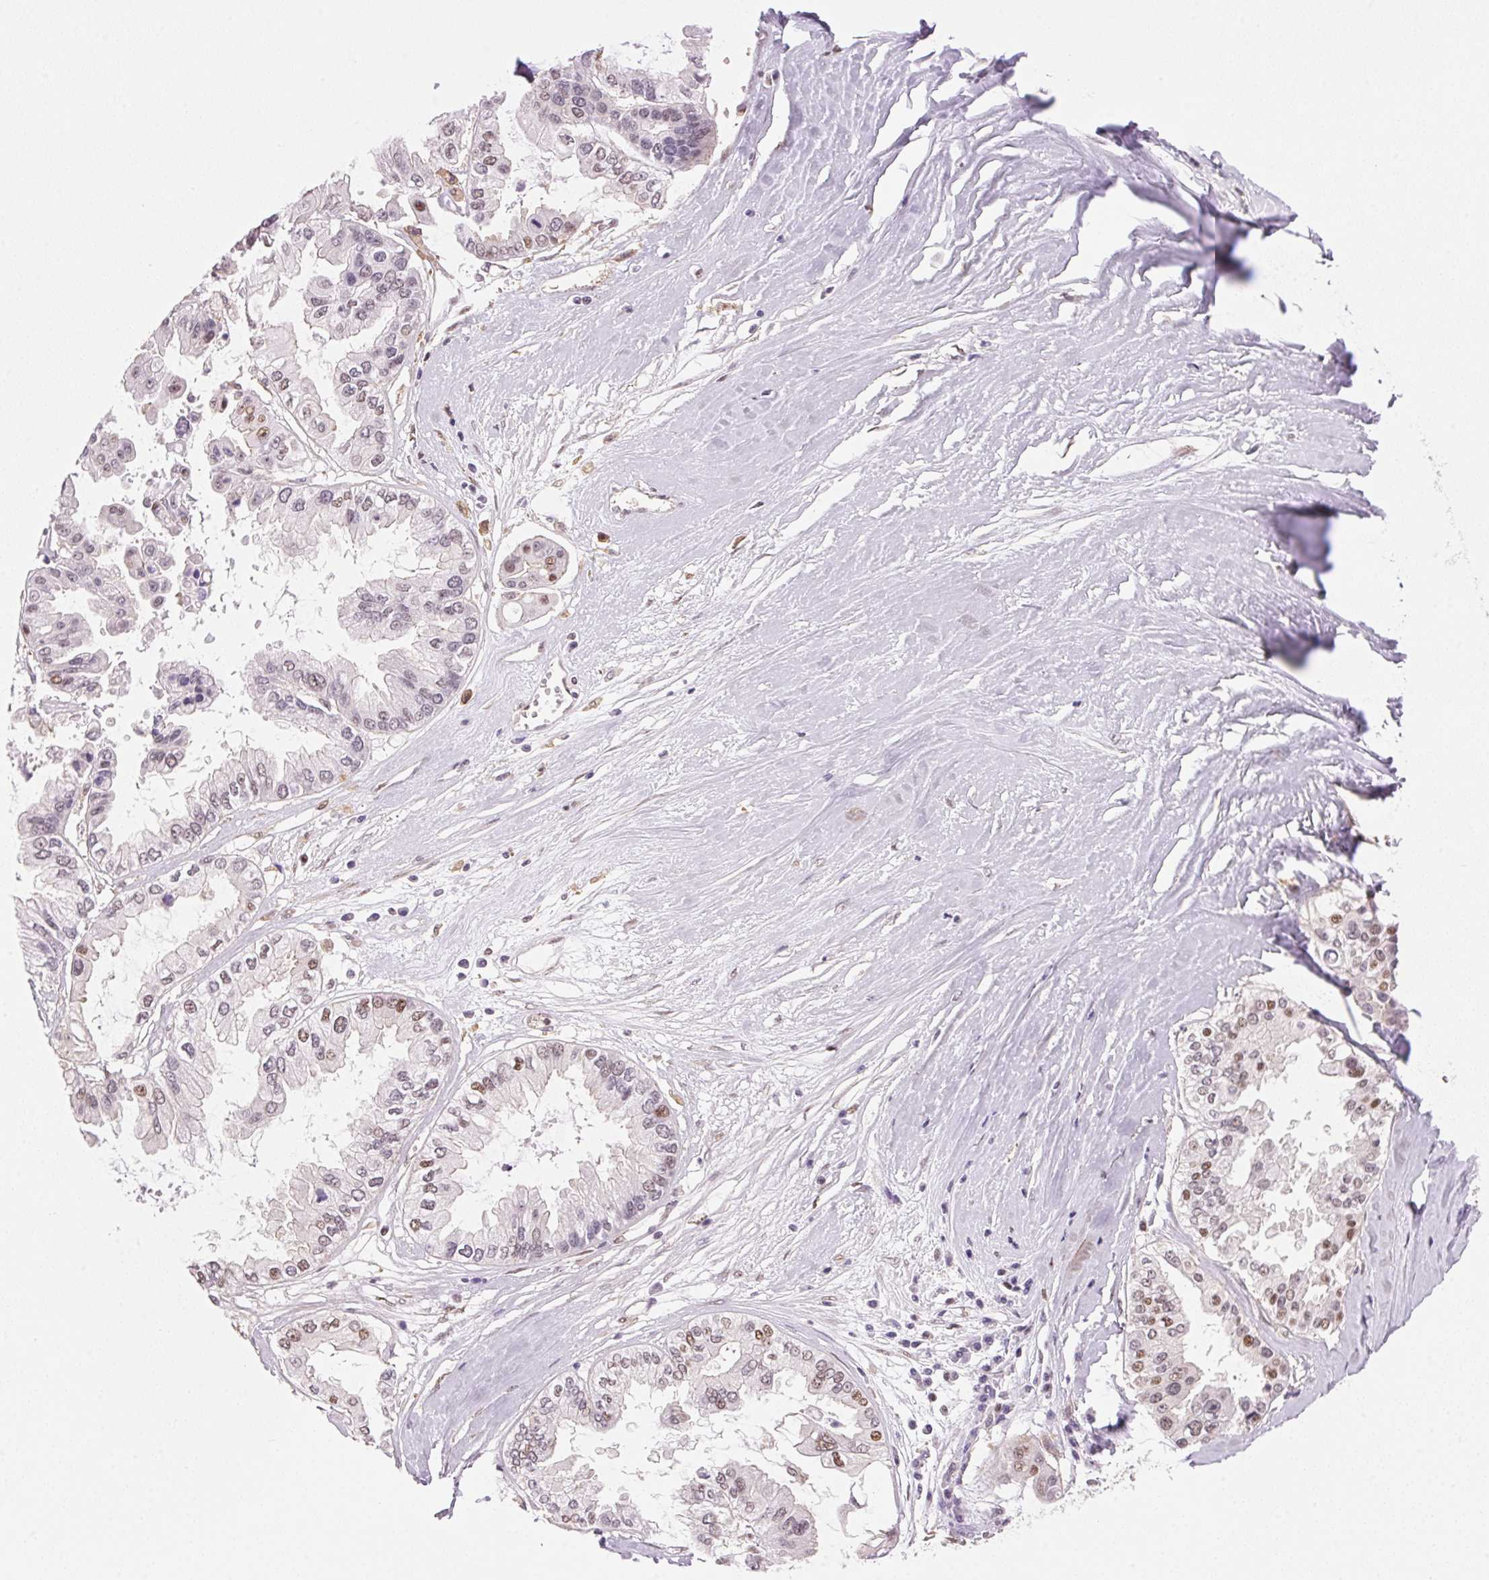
{"staining": {"intensity": "moderate", "quantity": "<25%", "location": "nuclear"}, "tissue": "ovarian cancer", "cell_type": "Tumor cells", "image_type": "cancer", "snomed": [{"axis": "morphology", "description": "Cystadenocarcinoma, serous, NOS"}, {"axis": "topography", "description": "Ovary"}], "caption": "IHC histopathology image of neoplastic tissue: human ovarian cancer (serous cystadenocarcinoma) stained using IHC shows low levels of moderate protein expression localized specifically in the nuclear of tumor cells, appearing as a nuclear brown color.", "gene": "HNRNPDL", "patient": {"sex": "female", "age": 56}}